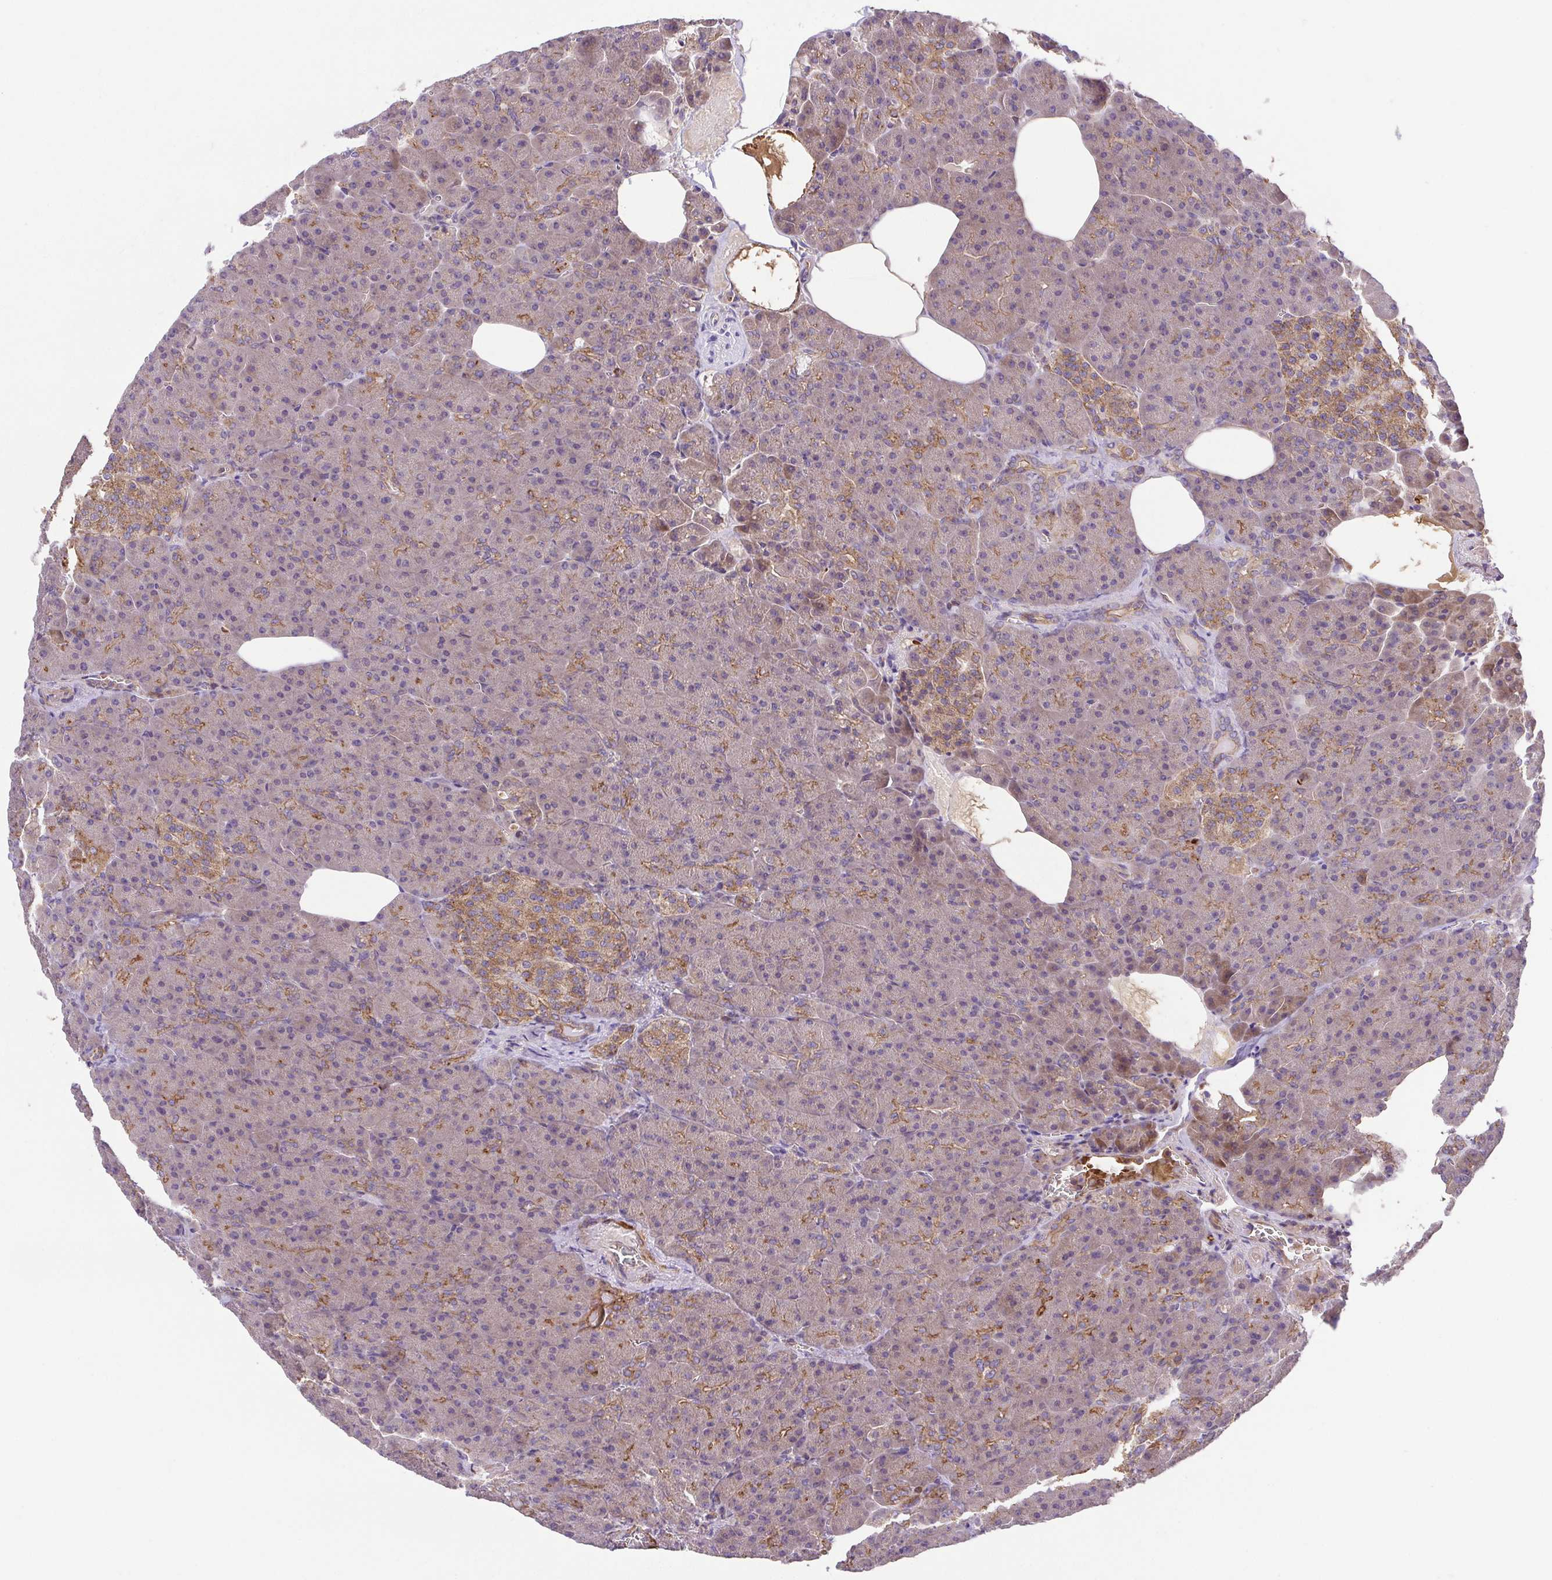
{"staining": {"intensity": "moderate", "quantity": "25%-75%", "location": "cytoplasmic/membranous"}, "tissue": "pancreas", "cell_type": "Exocrine glandular cells", "image_type": "normal", "snomed": [{"axis": "morphology", "description": "Normal tissue, NOS"}, {"axis": "topography", "description": "Pancreas"}], "caption": "Immunohistochemistry (IHC) micrograph of unremarkable pancreas: pancreas stained using IHC shows medium levels of moderate protein expression localized specifically in the cytoplasmic/membranous of exocrine glandular cells, appearing as a cytoplasmic/membranous brown color.", "gene": "IDE", "patient": {"sex": "female", "age": 74}}